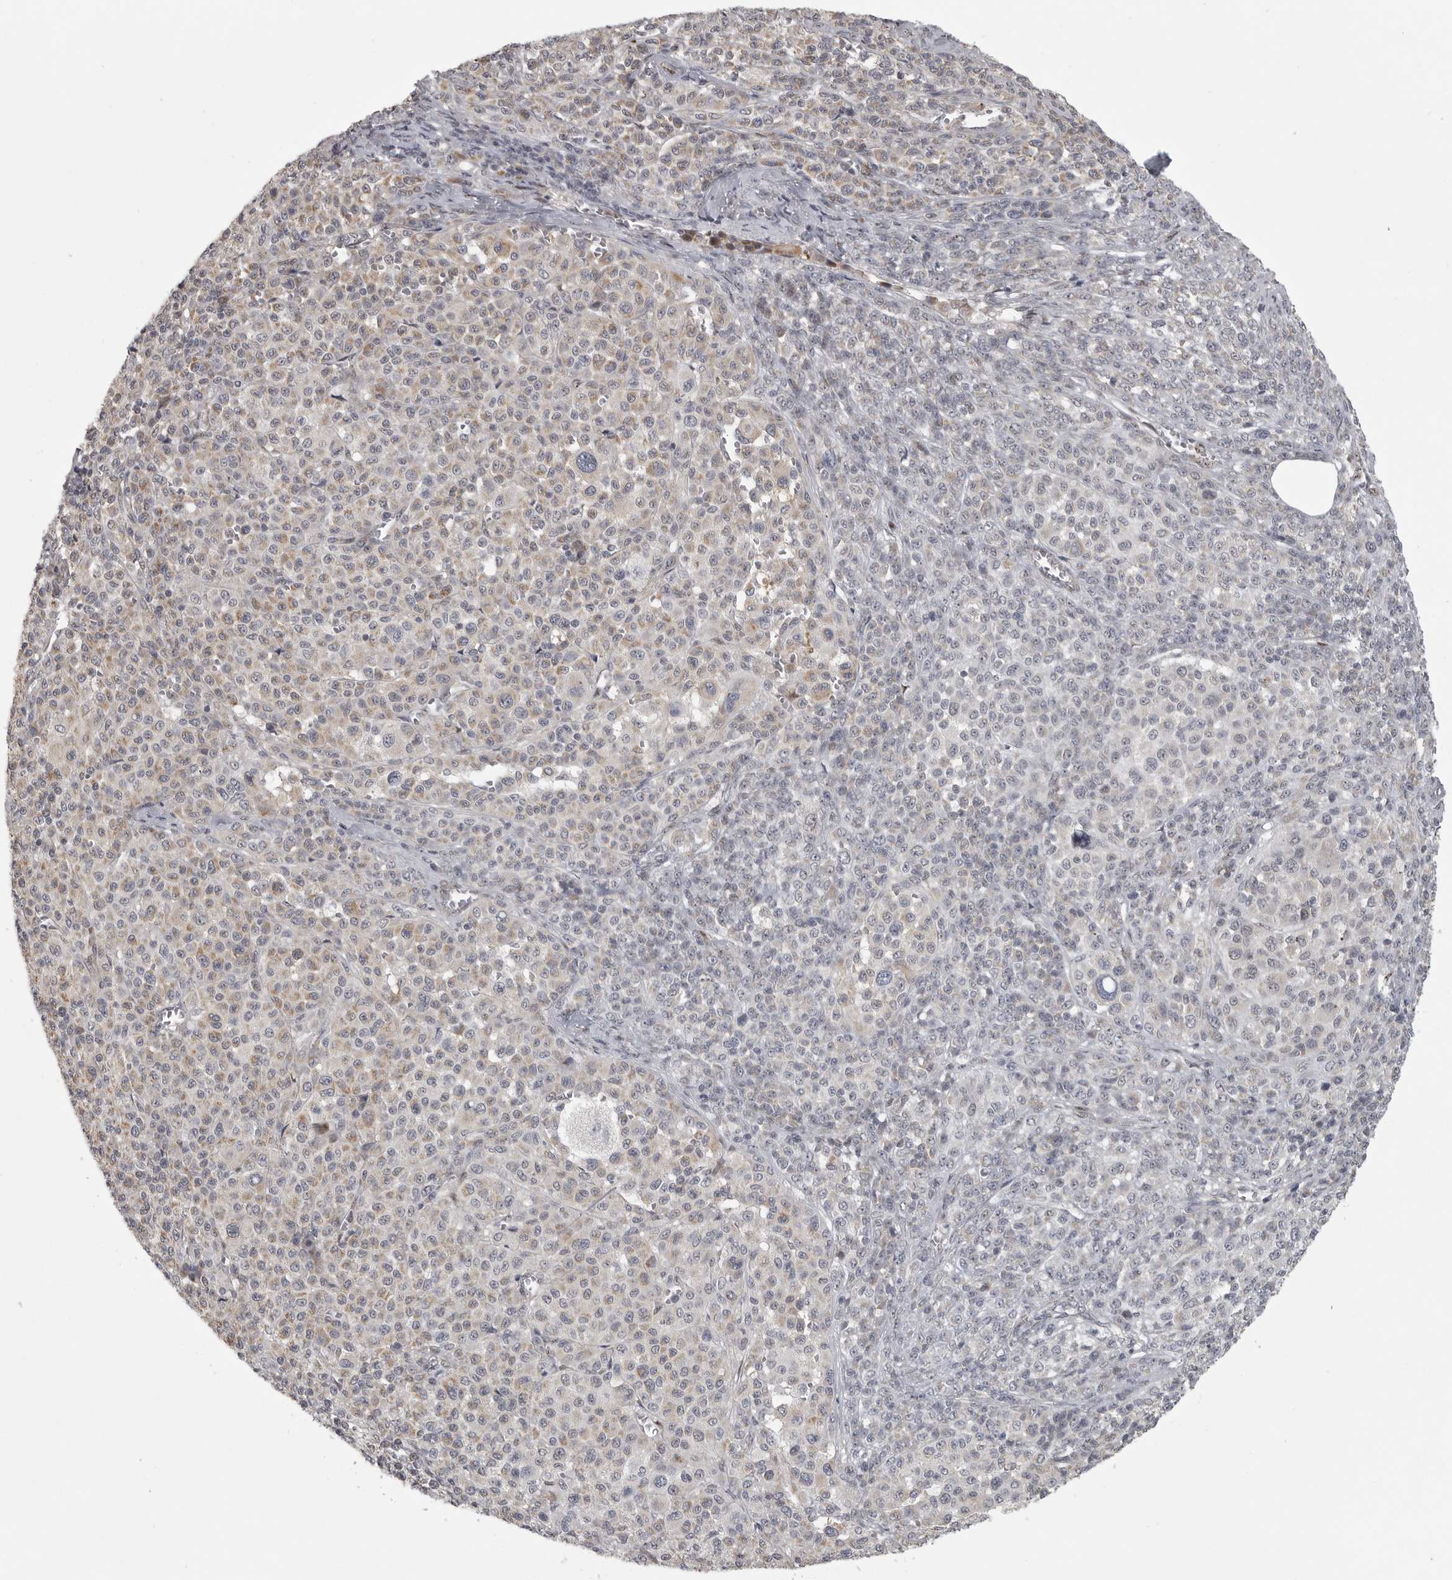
{"staining": {"intensity": "negative", "quantity": "none", "location": "none"}, "tissue": "melanoma", "cell_type": "Tumor cells", "image_type": "cancer", "snomed": [{"axis": "morphology", "description": "Malignant melanoma, Metastatic site"}, {"axis": "topography", "description": "Skin"}], "caption": "A photomicrograph of melanoma stained for a protein demonstrates no brown staining in tumor cells.", "gene": "POLE2", "patient": {"sex": "female", "age": 74}}